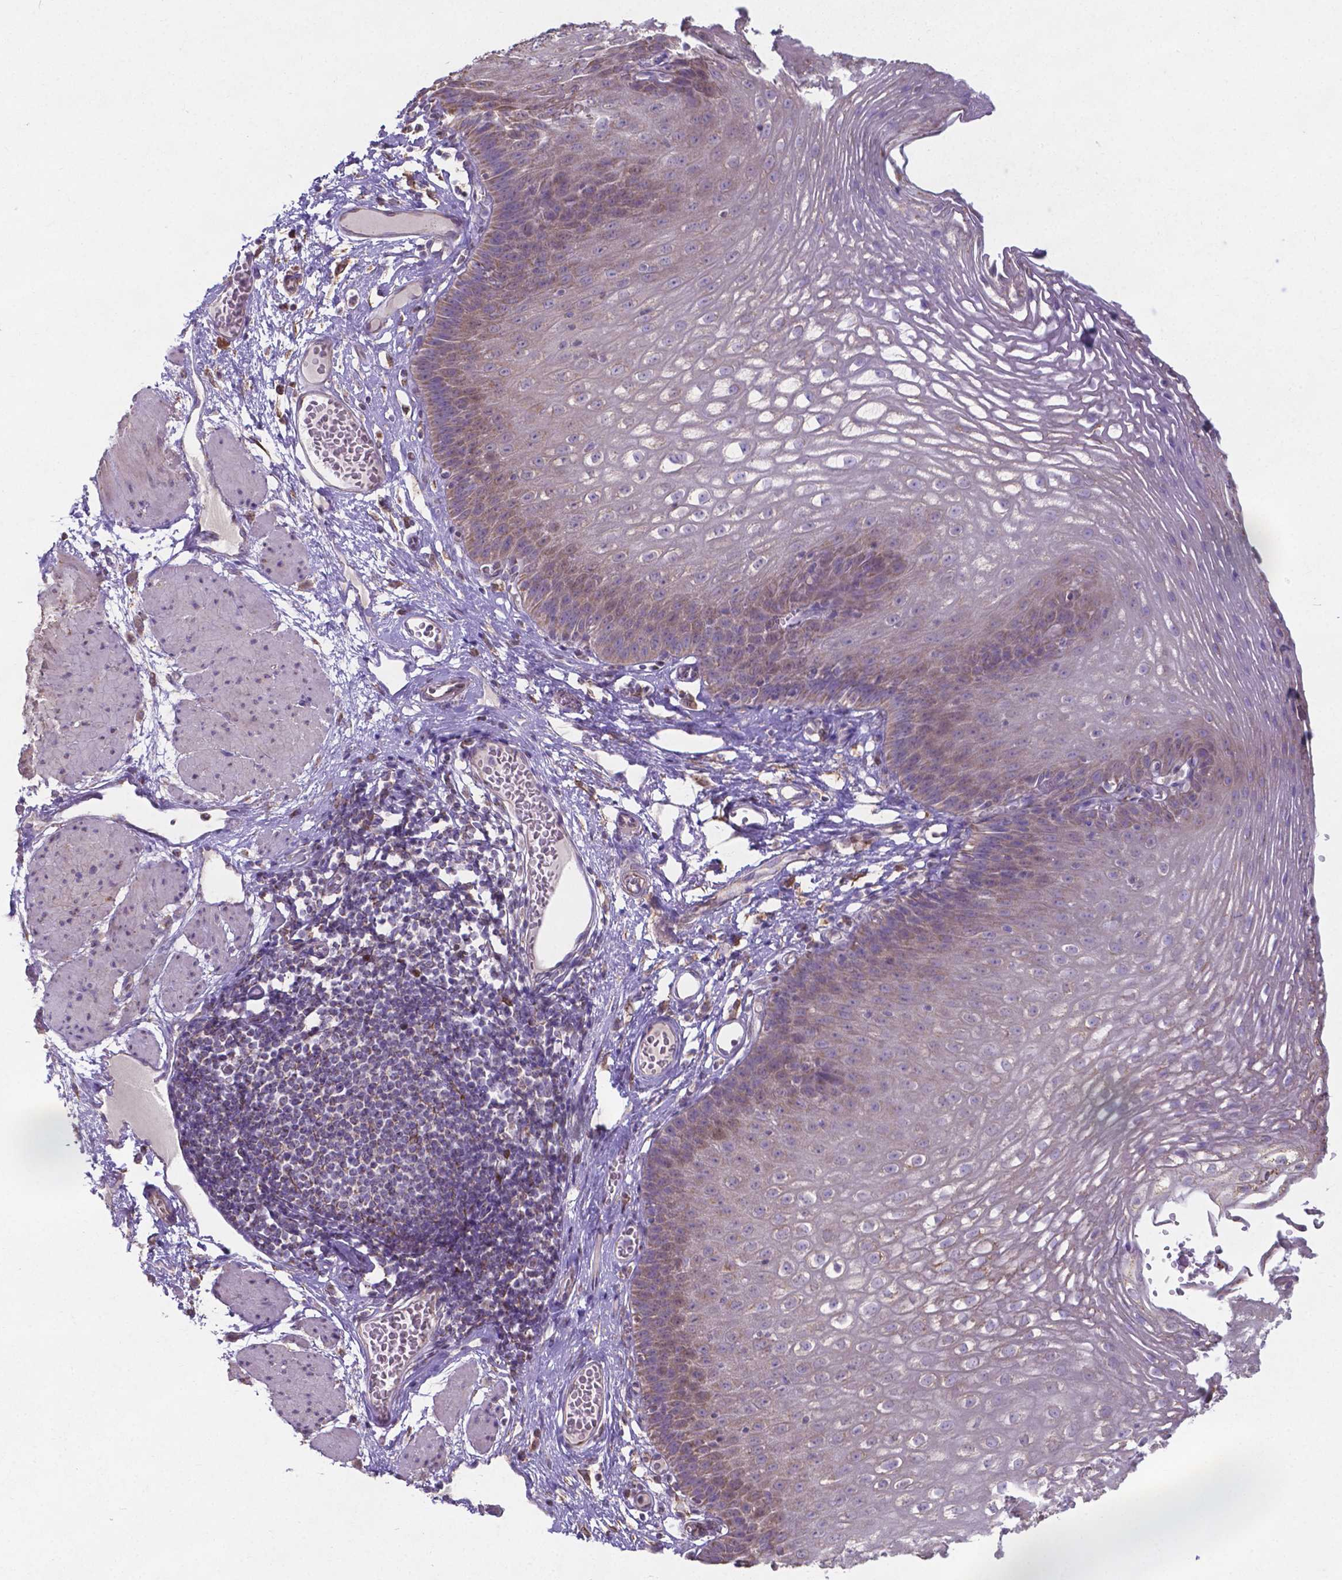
{"staining": {"intensity": "weak", "quantity": "<25%", "location": "cytoplasmic/membranous"}, "tissue": "esophagus", "cell_type": "Squamous epithelial cells", "image_type": "normal", "snomed": [{"axis": "morphology", "description": "Normal tissue, NOS"}, {"axis": "topography", "description": "Esophagus"}], "caption": "Immunohistochemistry micrograph of normal esophagus stained for a protein (brown), which displays no staining in squamous epithelial cells.", "gene": "FAM114A1", "patient": {"sex": "male", "age": 72}}